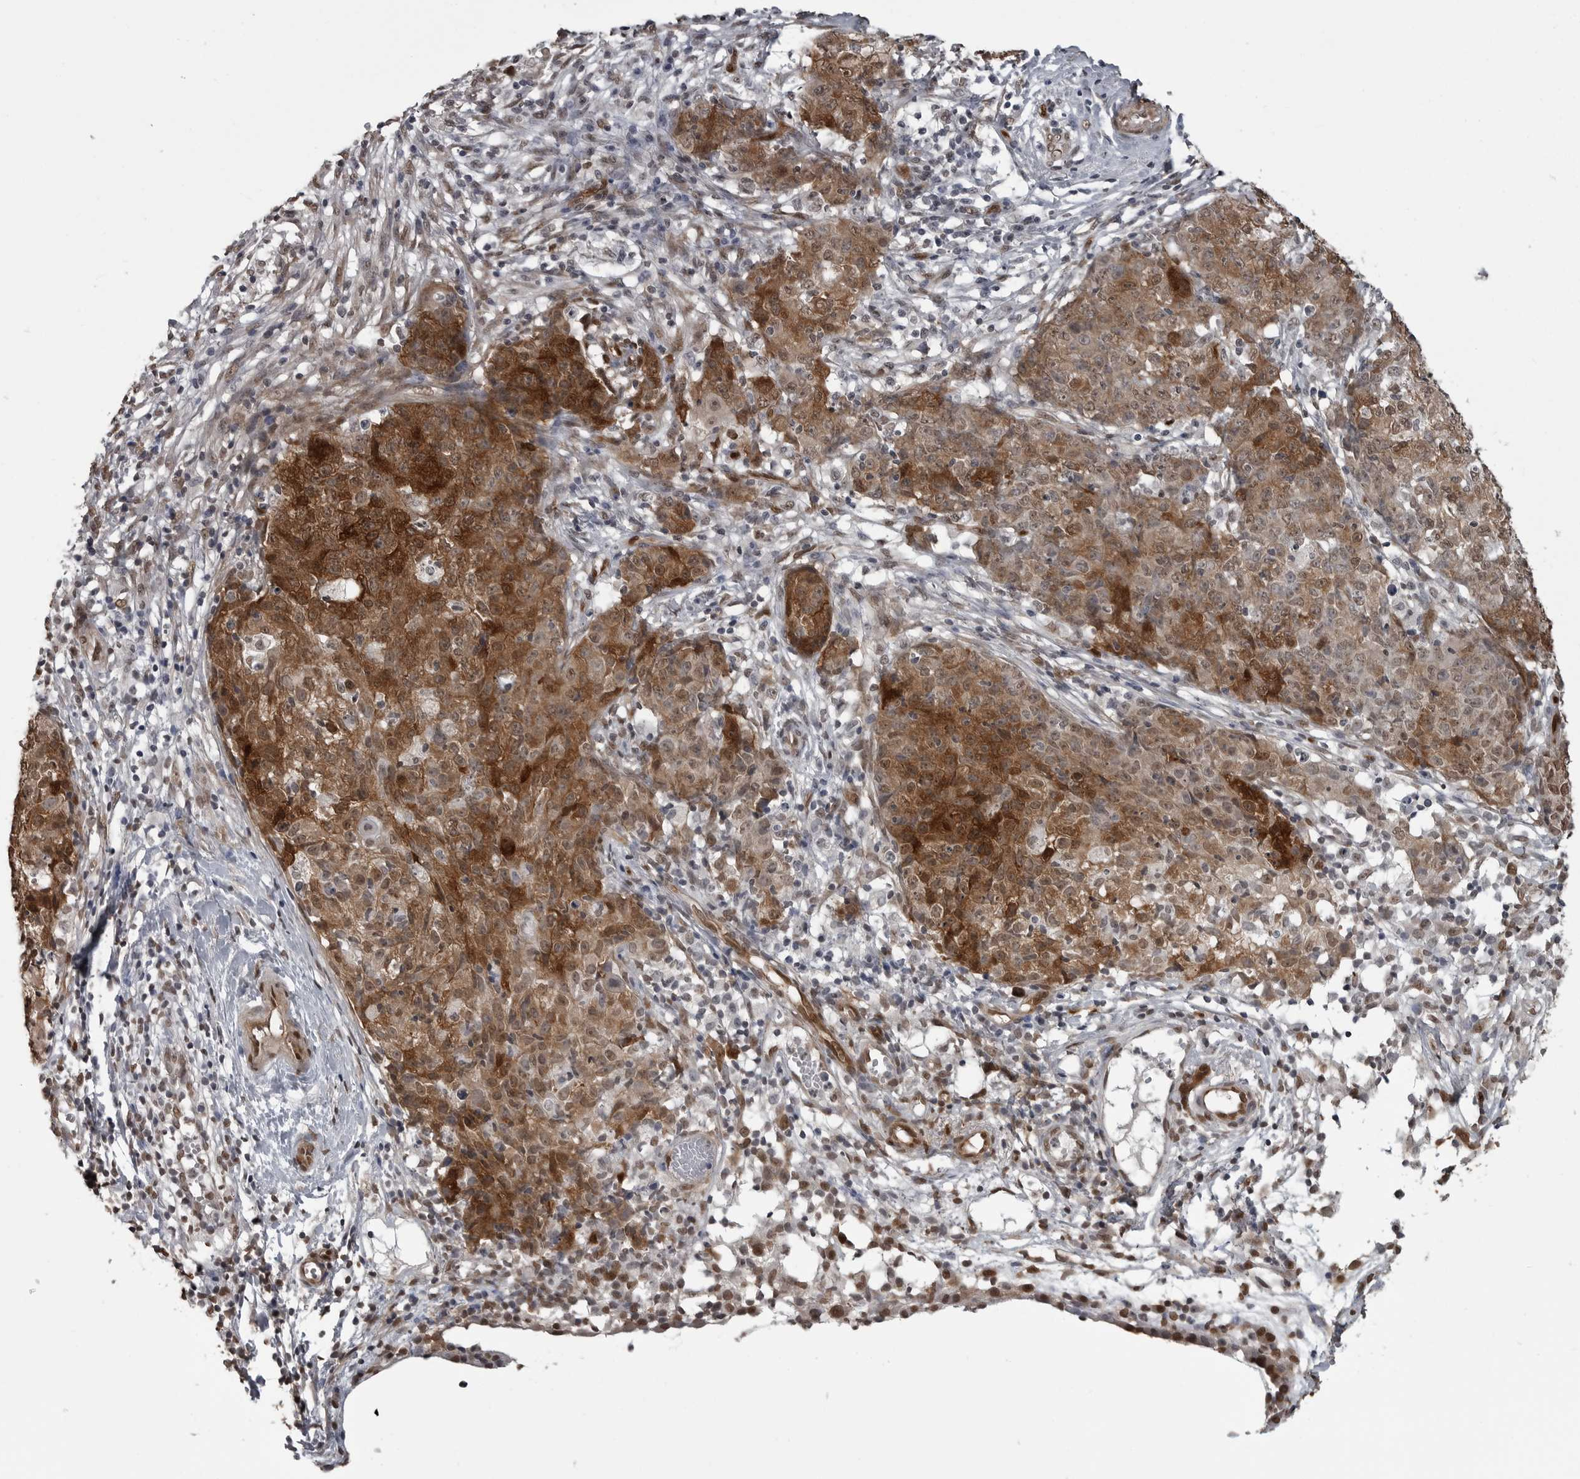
{"staining": {"intensity": "strong", "quantity": ">75%", "location": "cytoplasmic/membranous,nuclear"}, "tissue": "ovarian cancer", "cell_type": "Tumor cells", "image_type": "cancer", "snomed": [{"axis": "morphology", "description": "Carcinoma, endometroid"}, {"axis": "topography", "description": "Ovary"}], "caption": "Ovarian cancer (endometroid carcinoma) was stained to show a protein in brown. There is high levels of strong cytoplasmic/membranous and nuclear positivity in approximately >75% of tumor cells.", "gene": "SMAD2", "patient": {"sex": "female", "age": 42}}